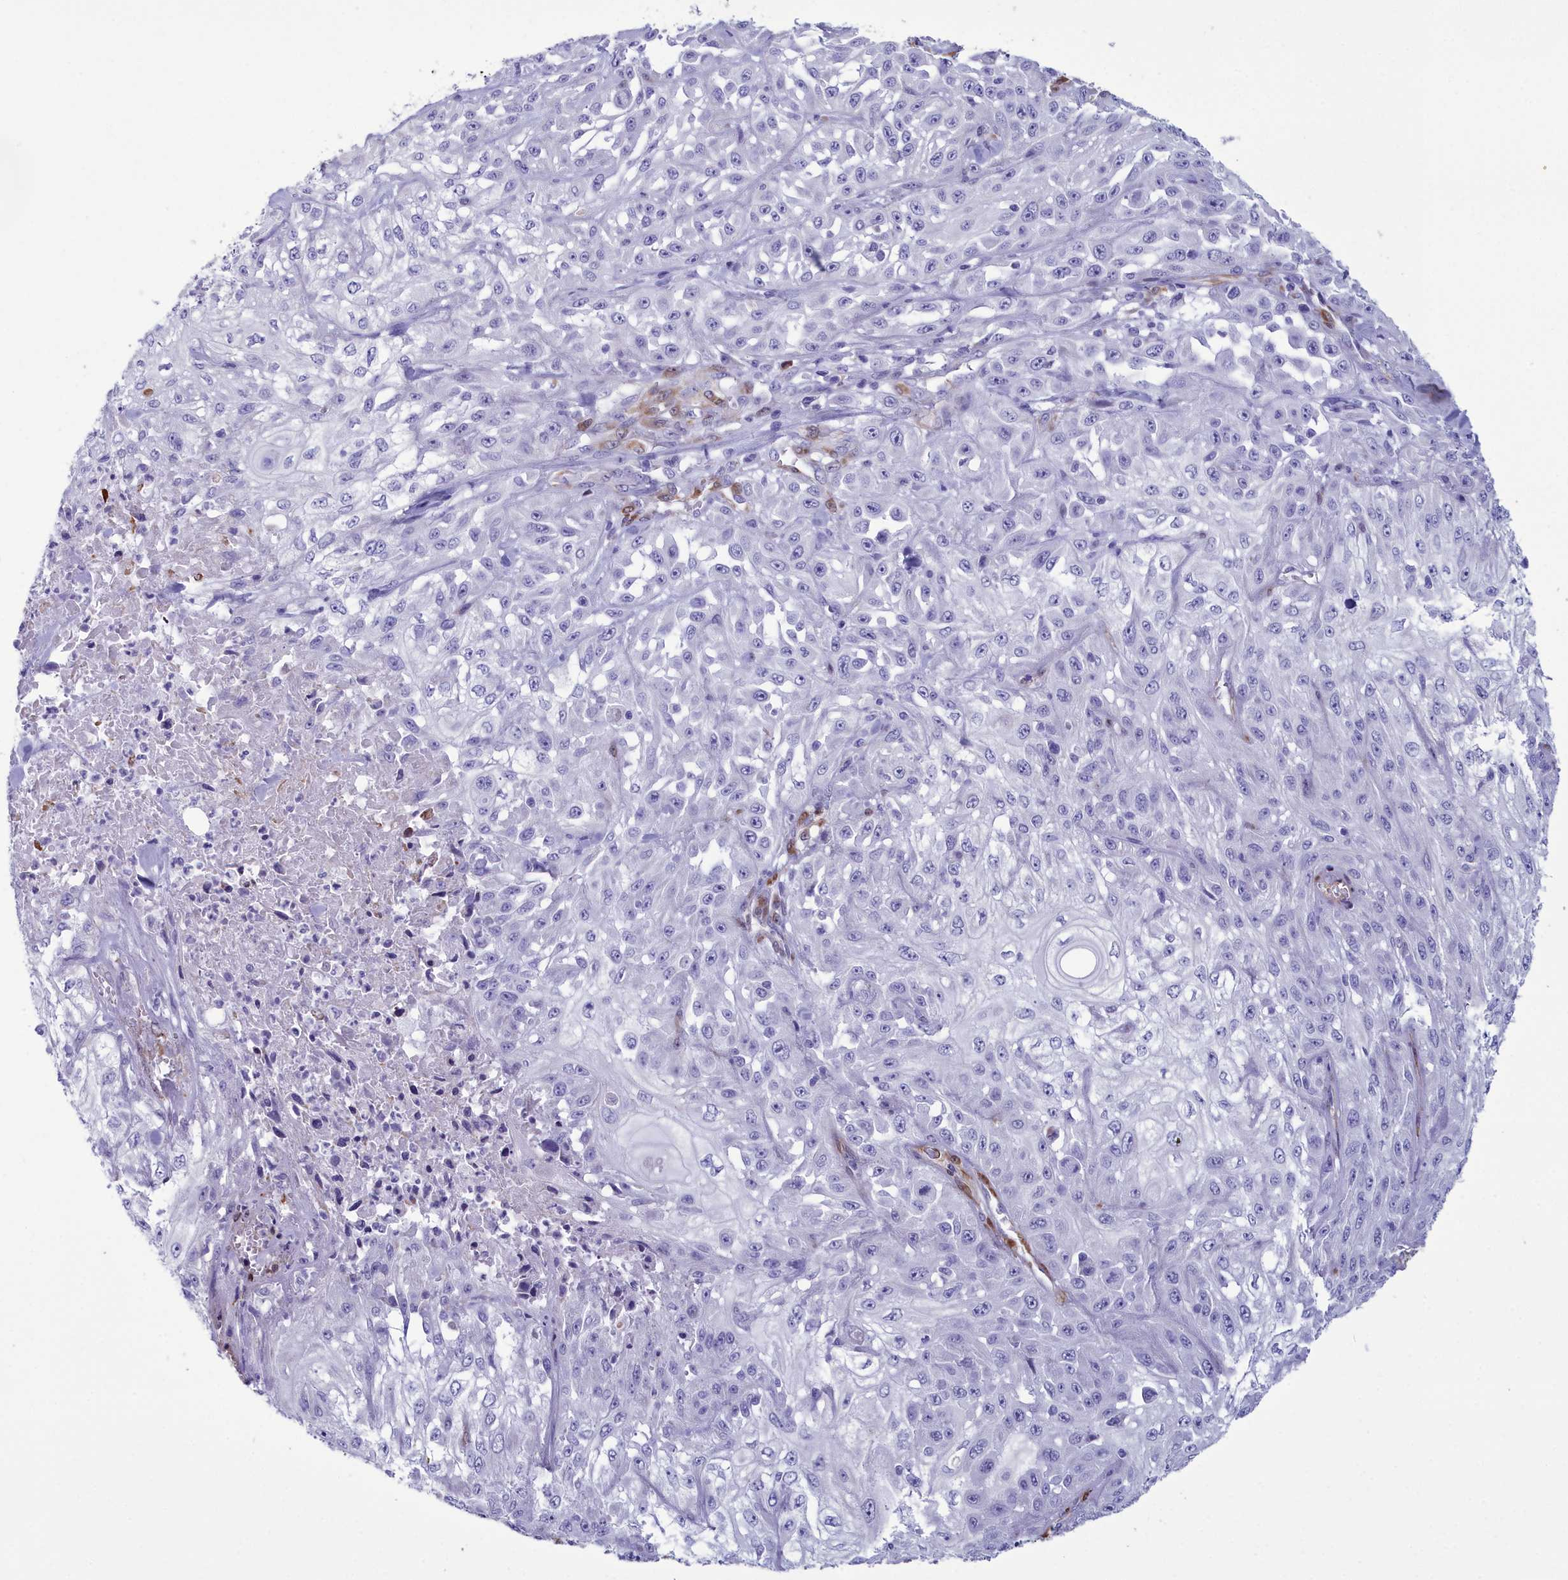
{"staining": {"intensity": "negative", "quantity": "none", "location": "none"}, "tissue": "skin cancer", "cell_type": "Tumor cells", "image_type": "cancer", "snomed": [{"axis": "morphology", "description": "Squamous cell carcinoma, NOS"}, {"axis": "morphology", "description": "Squamous cell carcinoma, metastatic, NOS"}, {"axis": "topography", "description": "Skin"}, {"axis": "topography", "description": "Lymph node"}], "caption": "An image of skin squamous cell carcinoma stained for a protein displays no brown staining in tumor cells.", "gene": "PPP1R14A", "patient": {"sex": "male", "age": 75}}